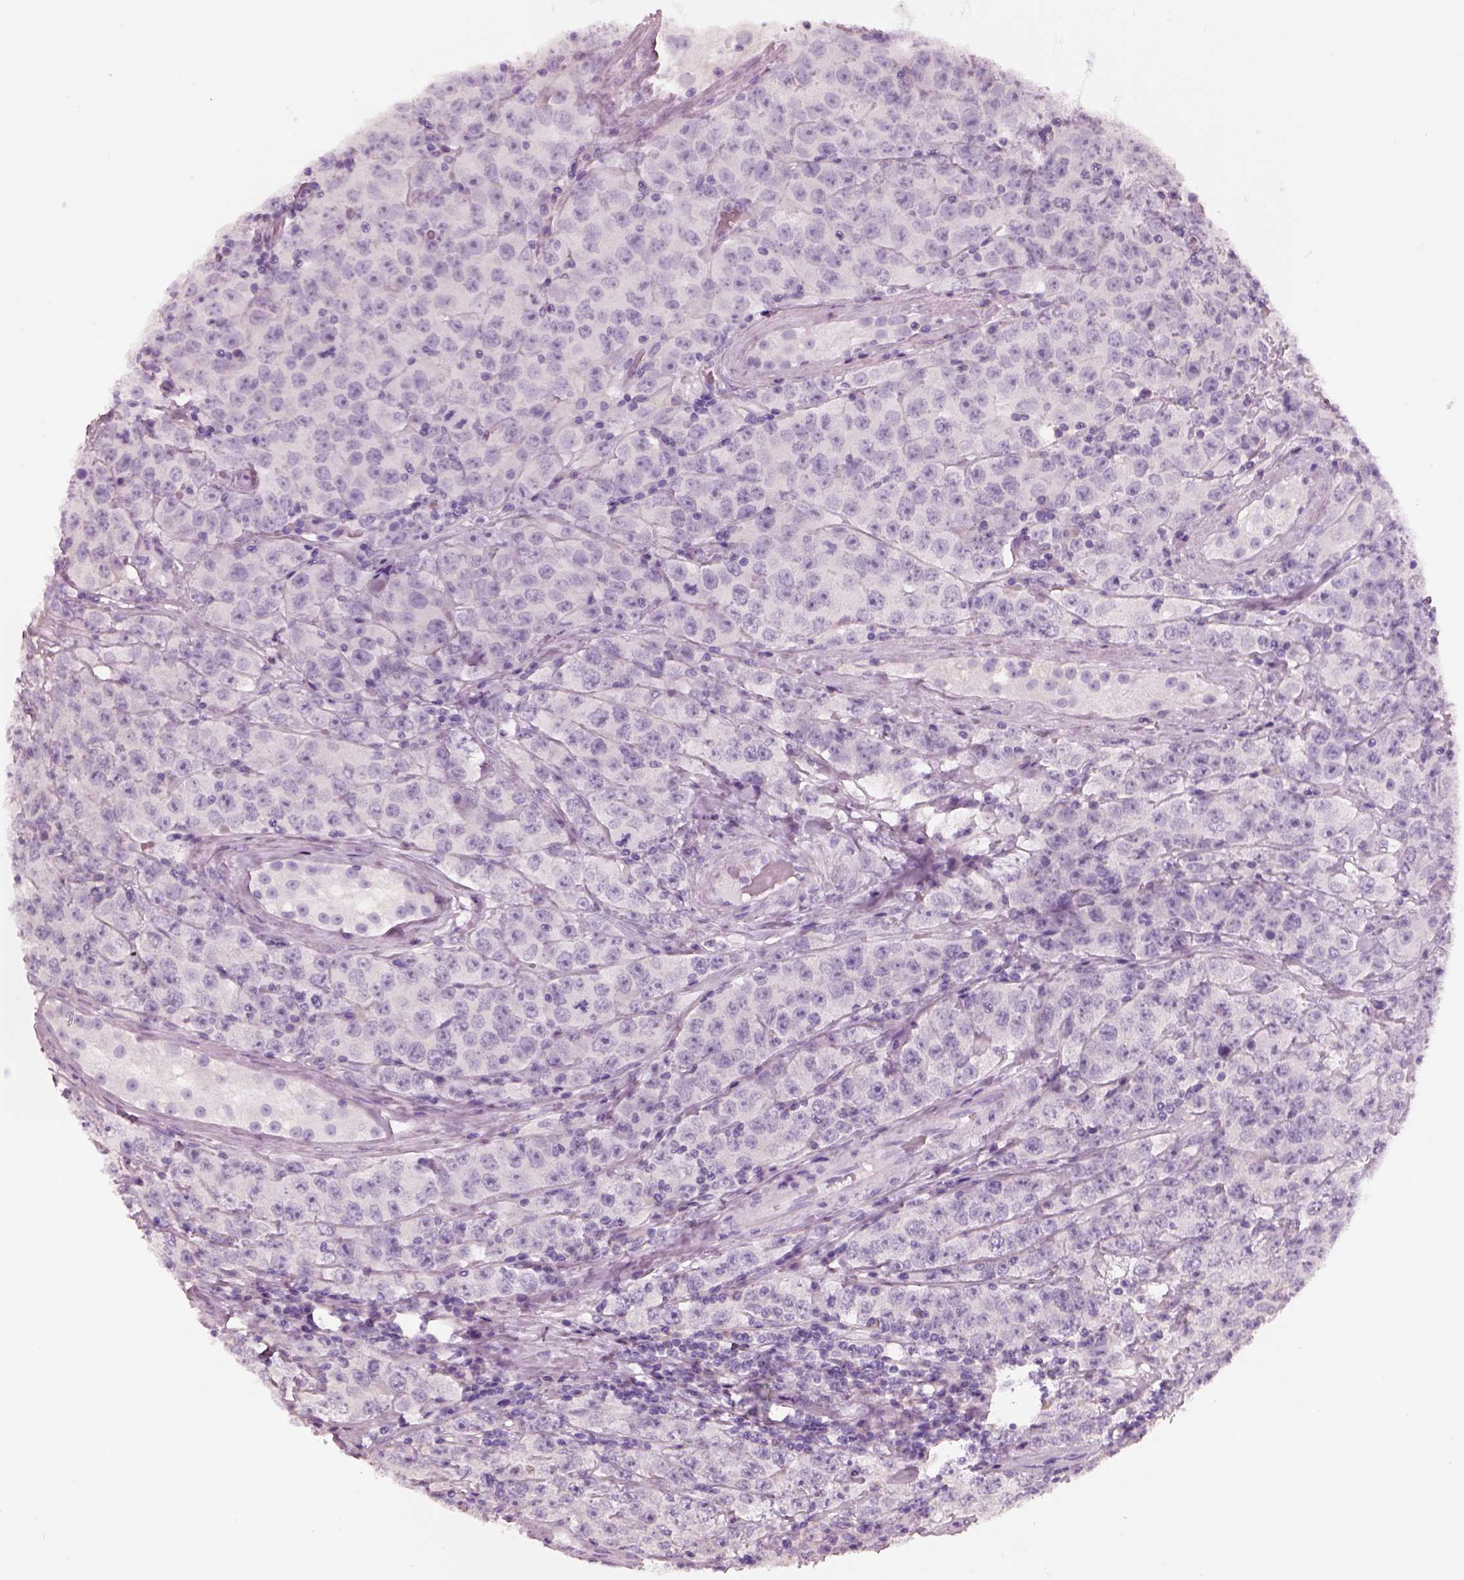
{"staining": {"intensity": "negative", "quantity": "none", "location": "none"}, "tissue": "testis cancer", "cell_type": "Tumor cells", "image_type": "cancer", "snomed": [{"axis": "morphology", "description": "Seminoma, NOS"}, {"axis": "topography", "description": "Testis"}], "caption": "This image is of seminoma (testis) stained with immunohistochemistry (IHC) to label a protein in brown with the nuclei are counter-stained blue. There is no expression in tumor cells.", "gene": "SLC27A2", "patient": {"sex": "male", "age": 52}}